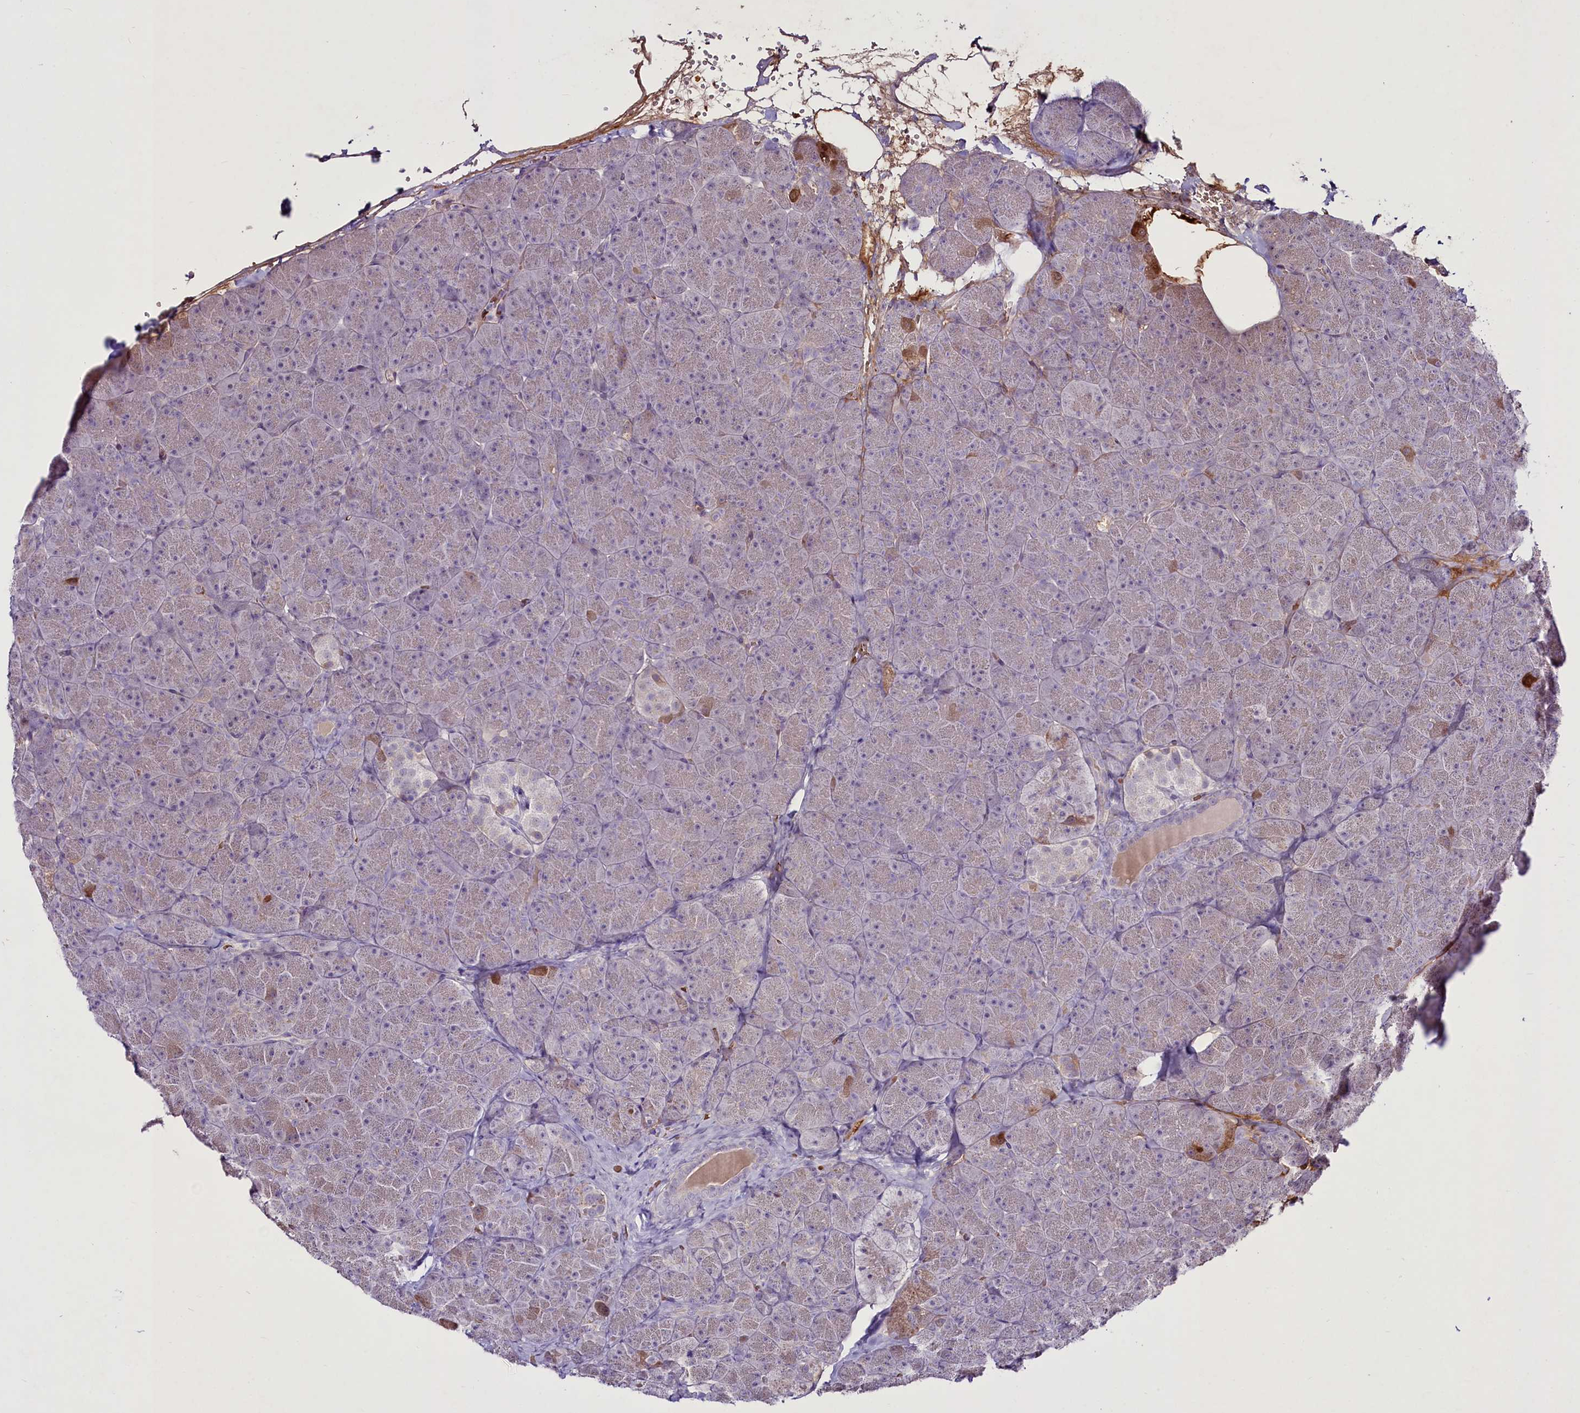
{"staining": {"intensity": "negative", "quantity": "none", "location": "none"}, "tissue": "pancreas", "cell_type": "Exocrine glandular cells", "image_type": "normal", "snomed": [{"axis": "morphology", "description": "Normal tissue, NOS"}, {"axis": "topography", "description": "Pancreas"}], "caption": "DAB immunohistochemical staining of unremarkable human pancreas exhibits no significant staining in exocrine glandular cells.", "gene": "SUSD3", "patient": {"sex": "male", "age": 36}}